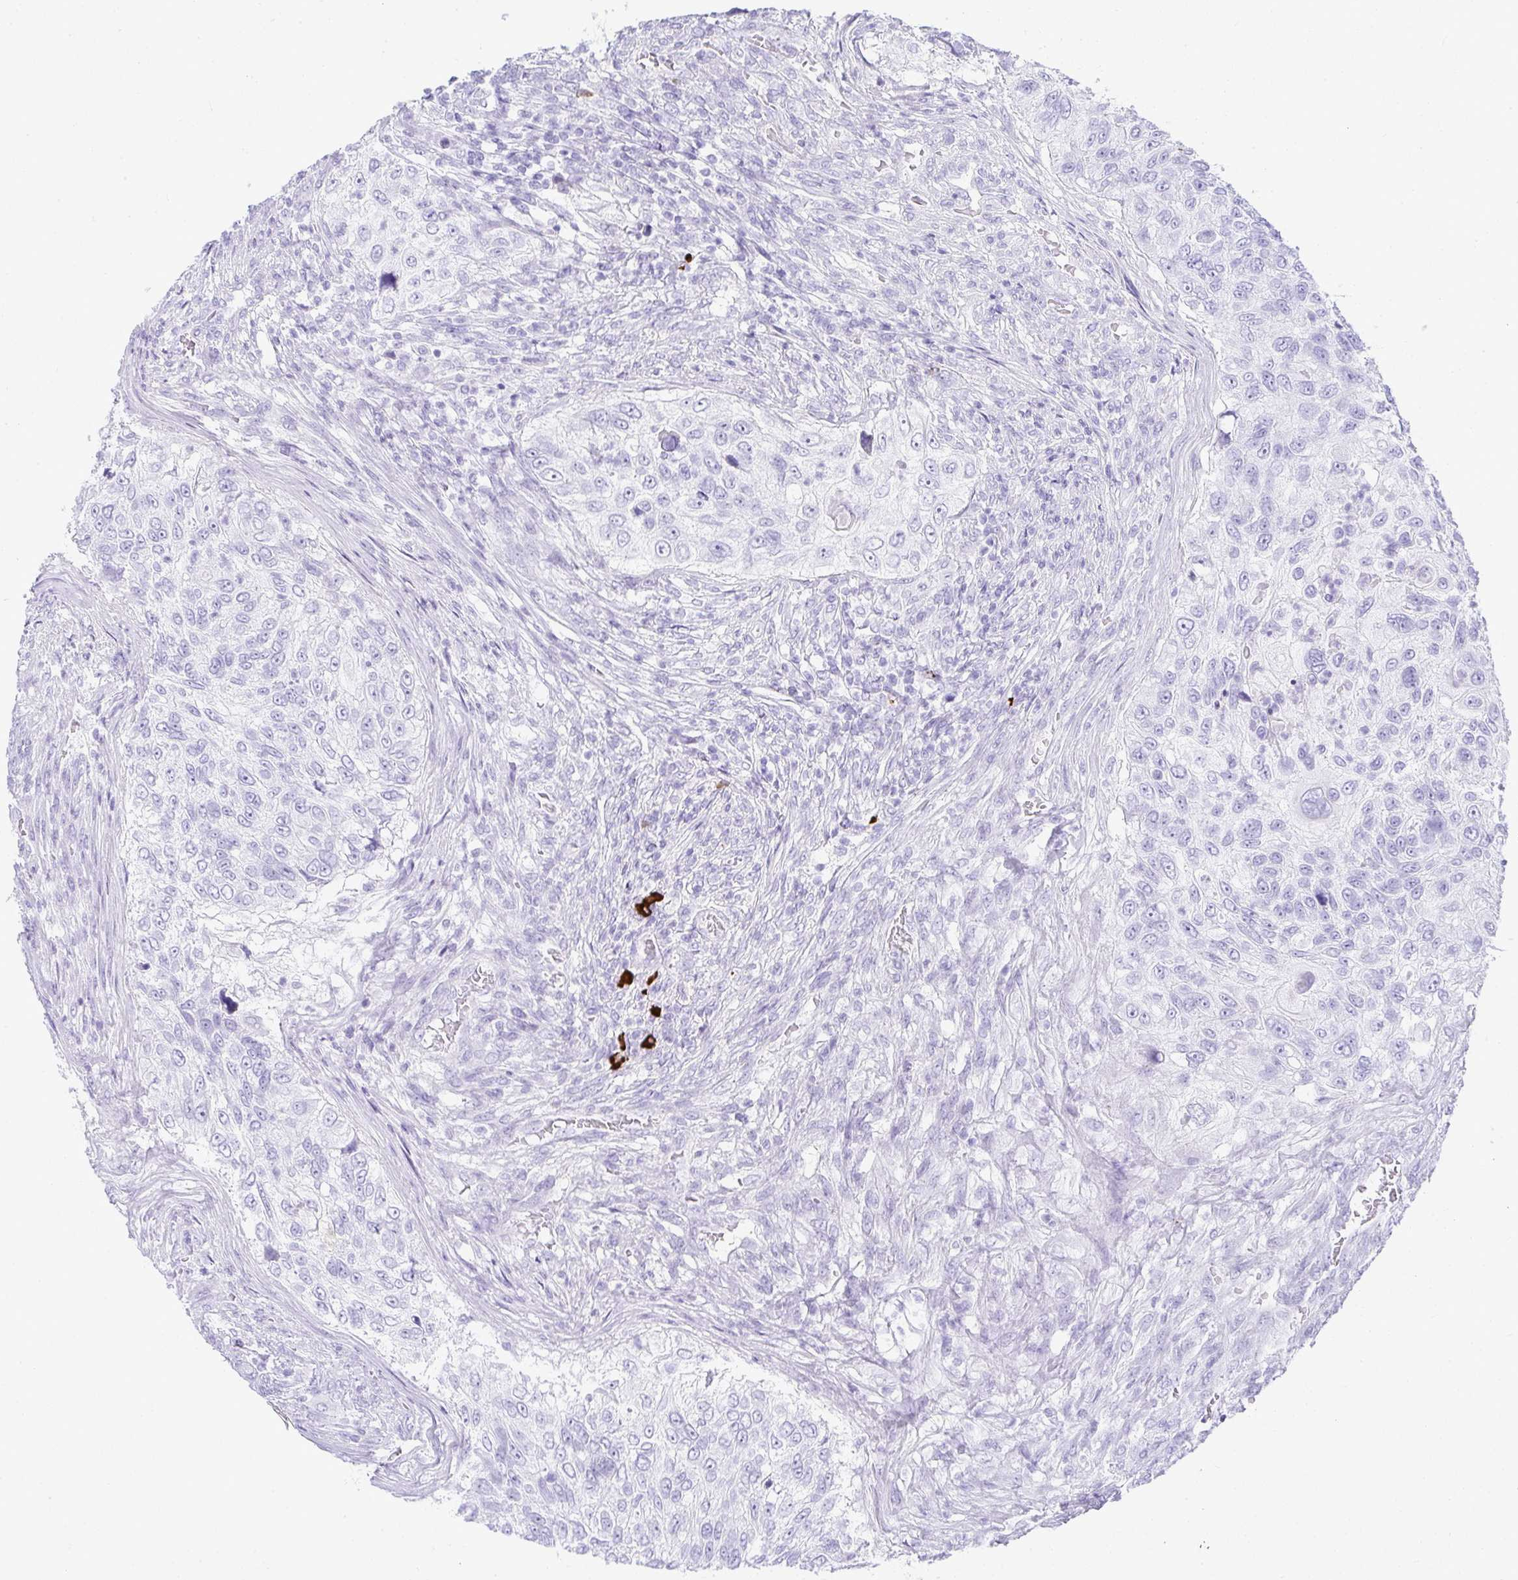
{"staining": {"intensity": "negative", "quantity": "none", "location": "none"}, "tissue": "urothelial cancer", "cell_type": "Tumor cells", "image_type": "cancer", "snomed": [{"axis": "morphology", "description": "Urothelial carcinoma, High grade"}, {"axis": "topography", "description": "Urinary bladder"}], "caption": "IHC photomicrograph of urothelial cancer stained for a protein (brown), which shows no expression in tumor cells.", "gene": "CDADC1", "patient": {"sex": "female", "age": 60}}